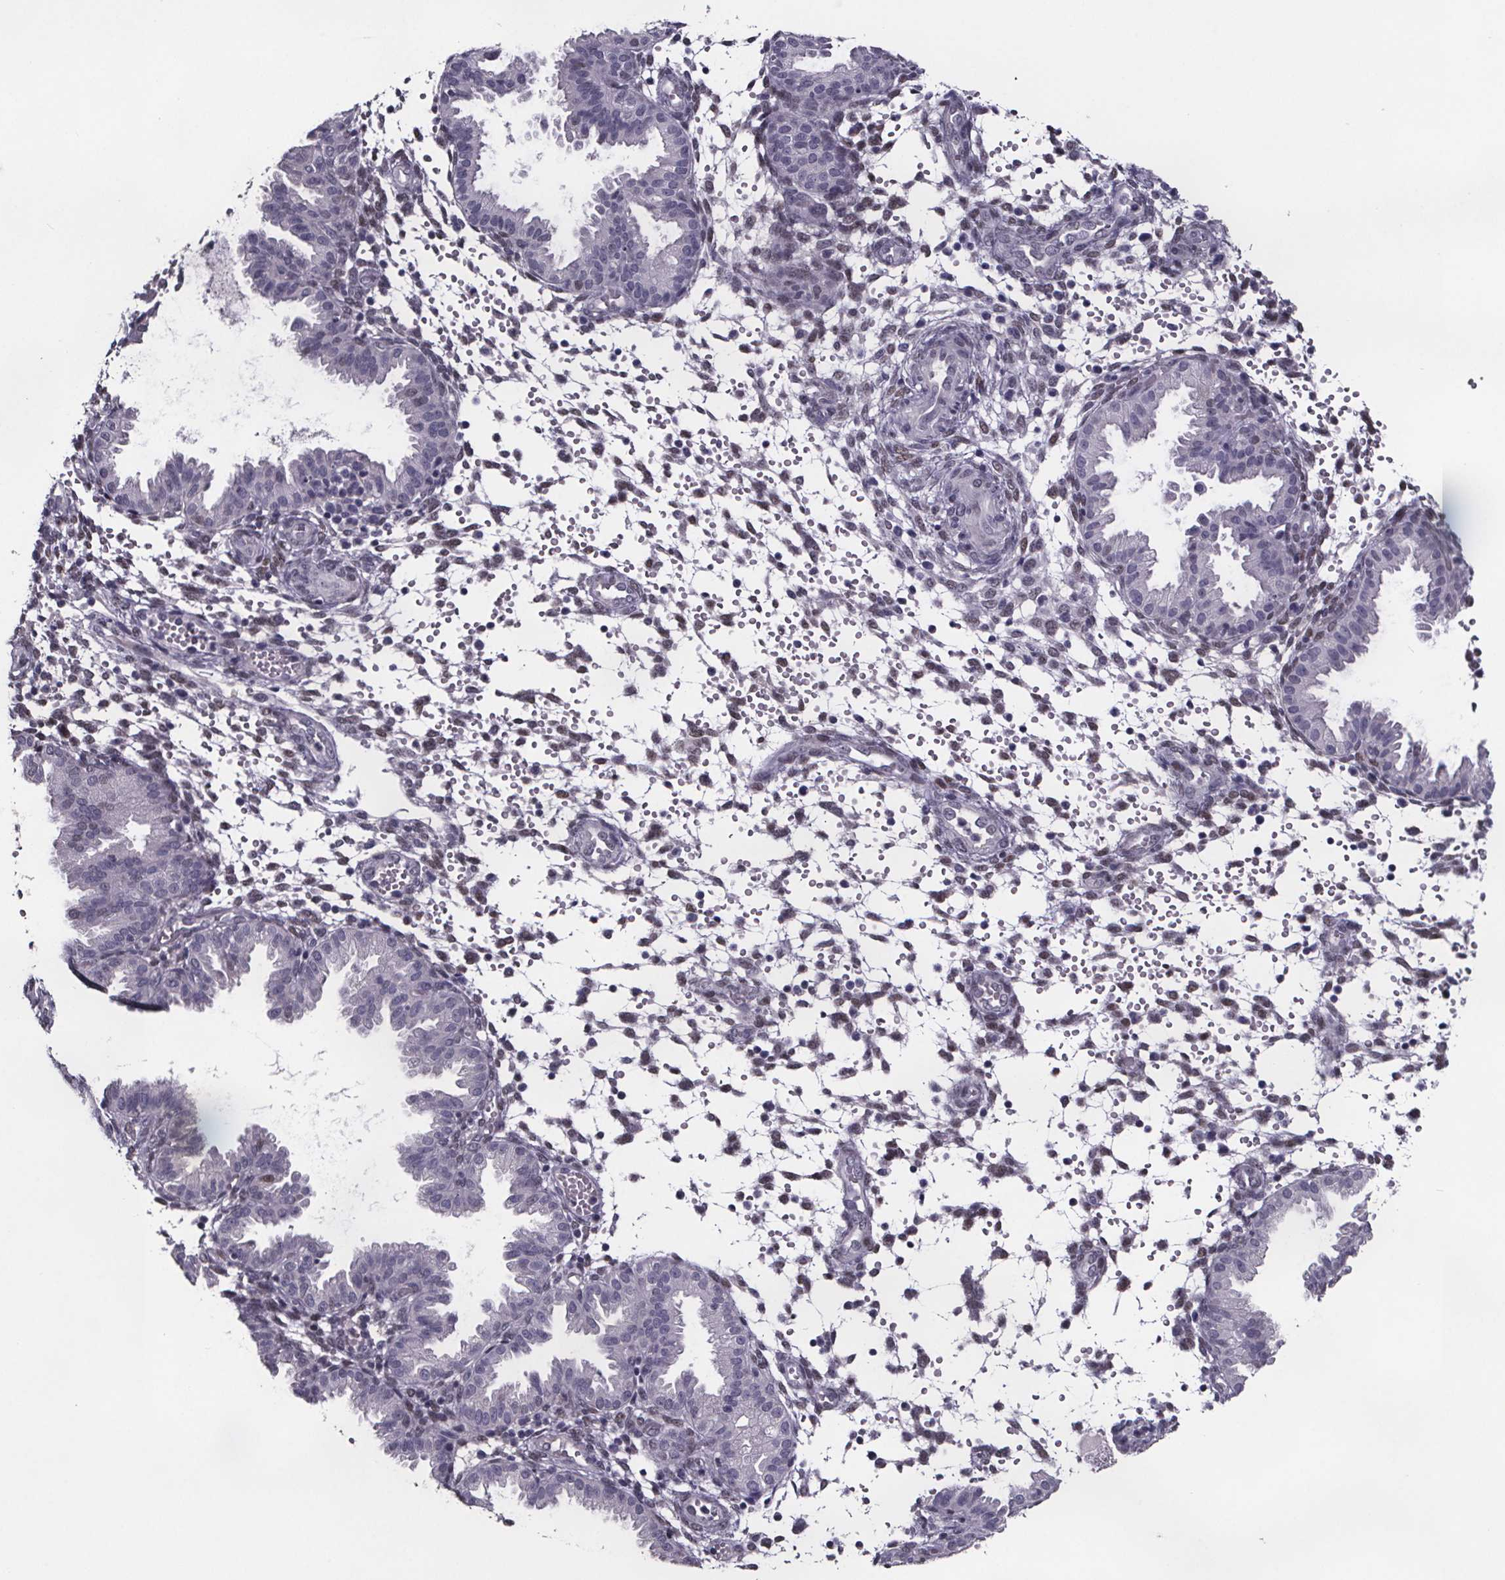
{"staining": {"intensity": "moderate", "quantity": "25%-75%", "location": "nuclear"}, "tissue": "endometrium", "cell_type": "Cells in endometrial stroma", "image_type": "normal", "snomed": [{"axis": "morphology", "description": "Normal tissue, NOS"}, {"axis": "topography", "description": "Endometrium"}], "caption": "Cells in endometrial stroma show medium levels of moderate nuclear positivity in approximately 25%-75% of cells in normal human endometrium. (DAB = brown stain, brightfield microscopy at high magnification).", "gene": "AR", "patient": {"sex": "female", "age": 33}}